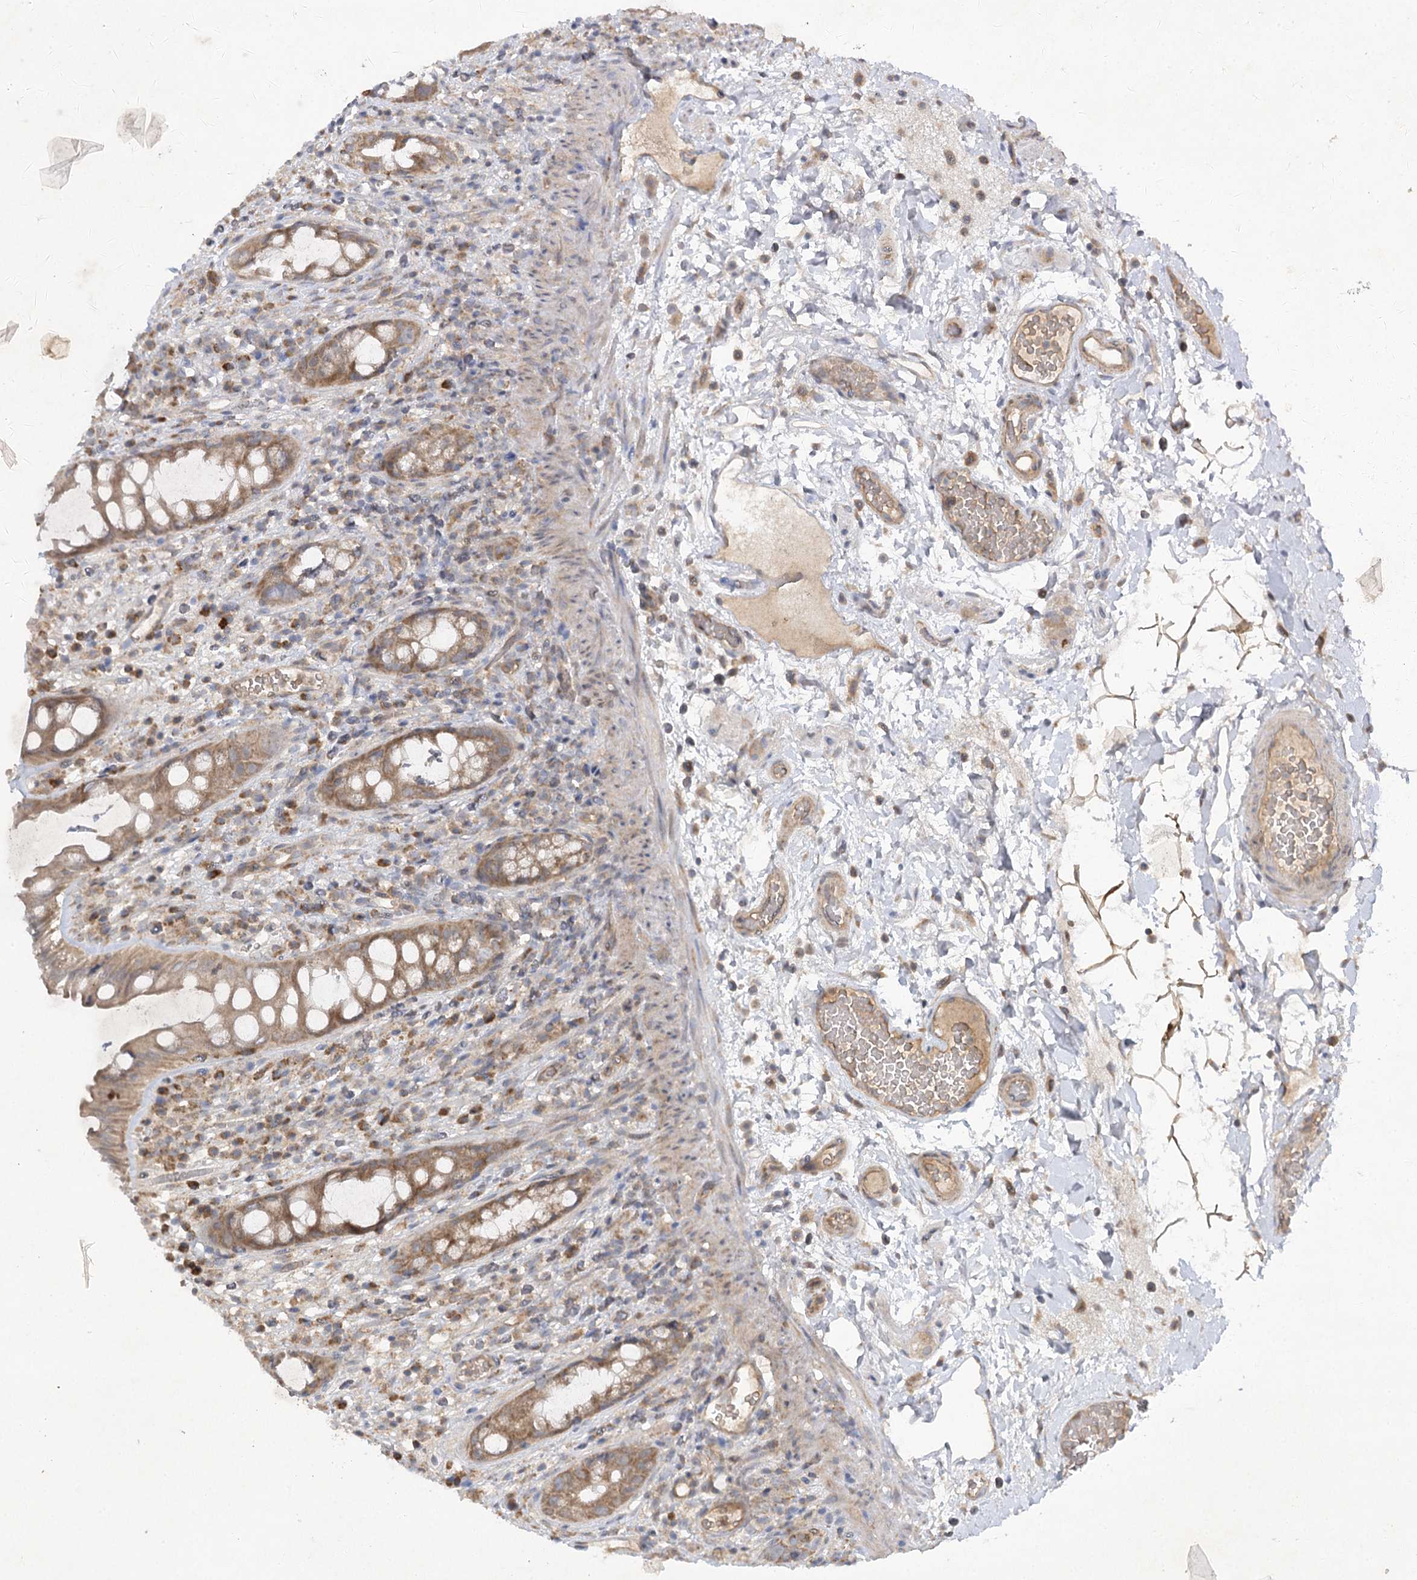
{"staining": {"intensity": "moderate", "quantity": ">75%", "location": "cytoplasmic/membranous"}, "tissue": "rectum", "cell_type": "Glandular cells", "image_type": "normal", "snomed": [{"axis": "morphology", "description": "Normal tissue, NOS"}, {"axis": "topography", "description": "Rectum"}], "caption": "Protein staining demonstrates moderate cytoplasmic/membranous expression in approximately >75% of glandular cells in normal rectum.", "gene": "TRAF3IP1", "patient": {"sex": "female", "age": 57}}